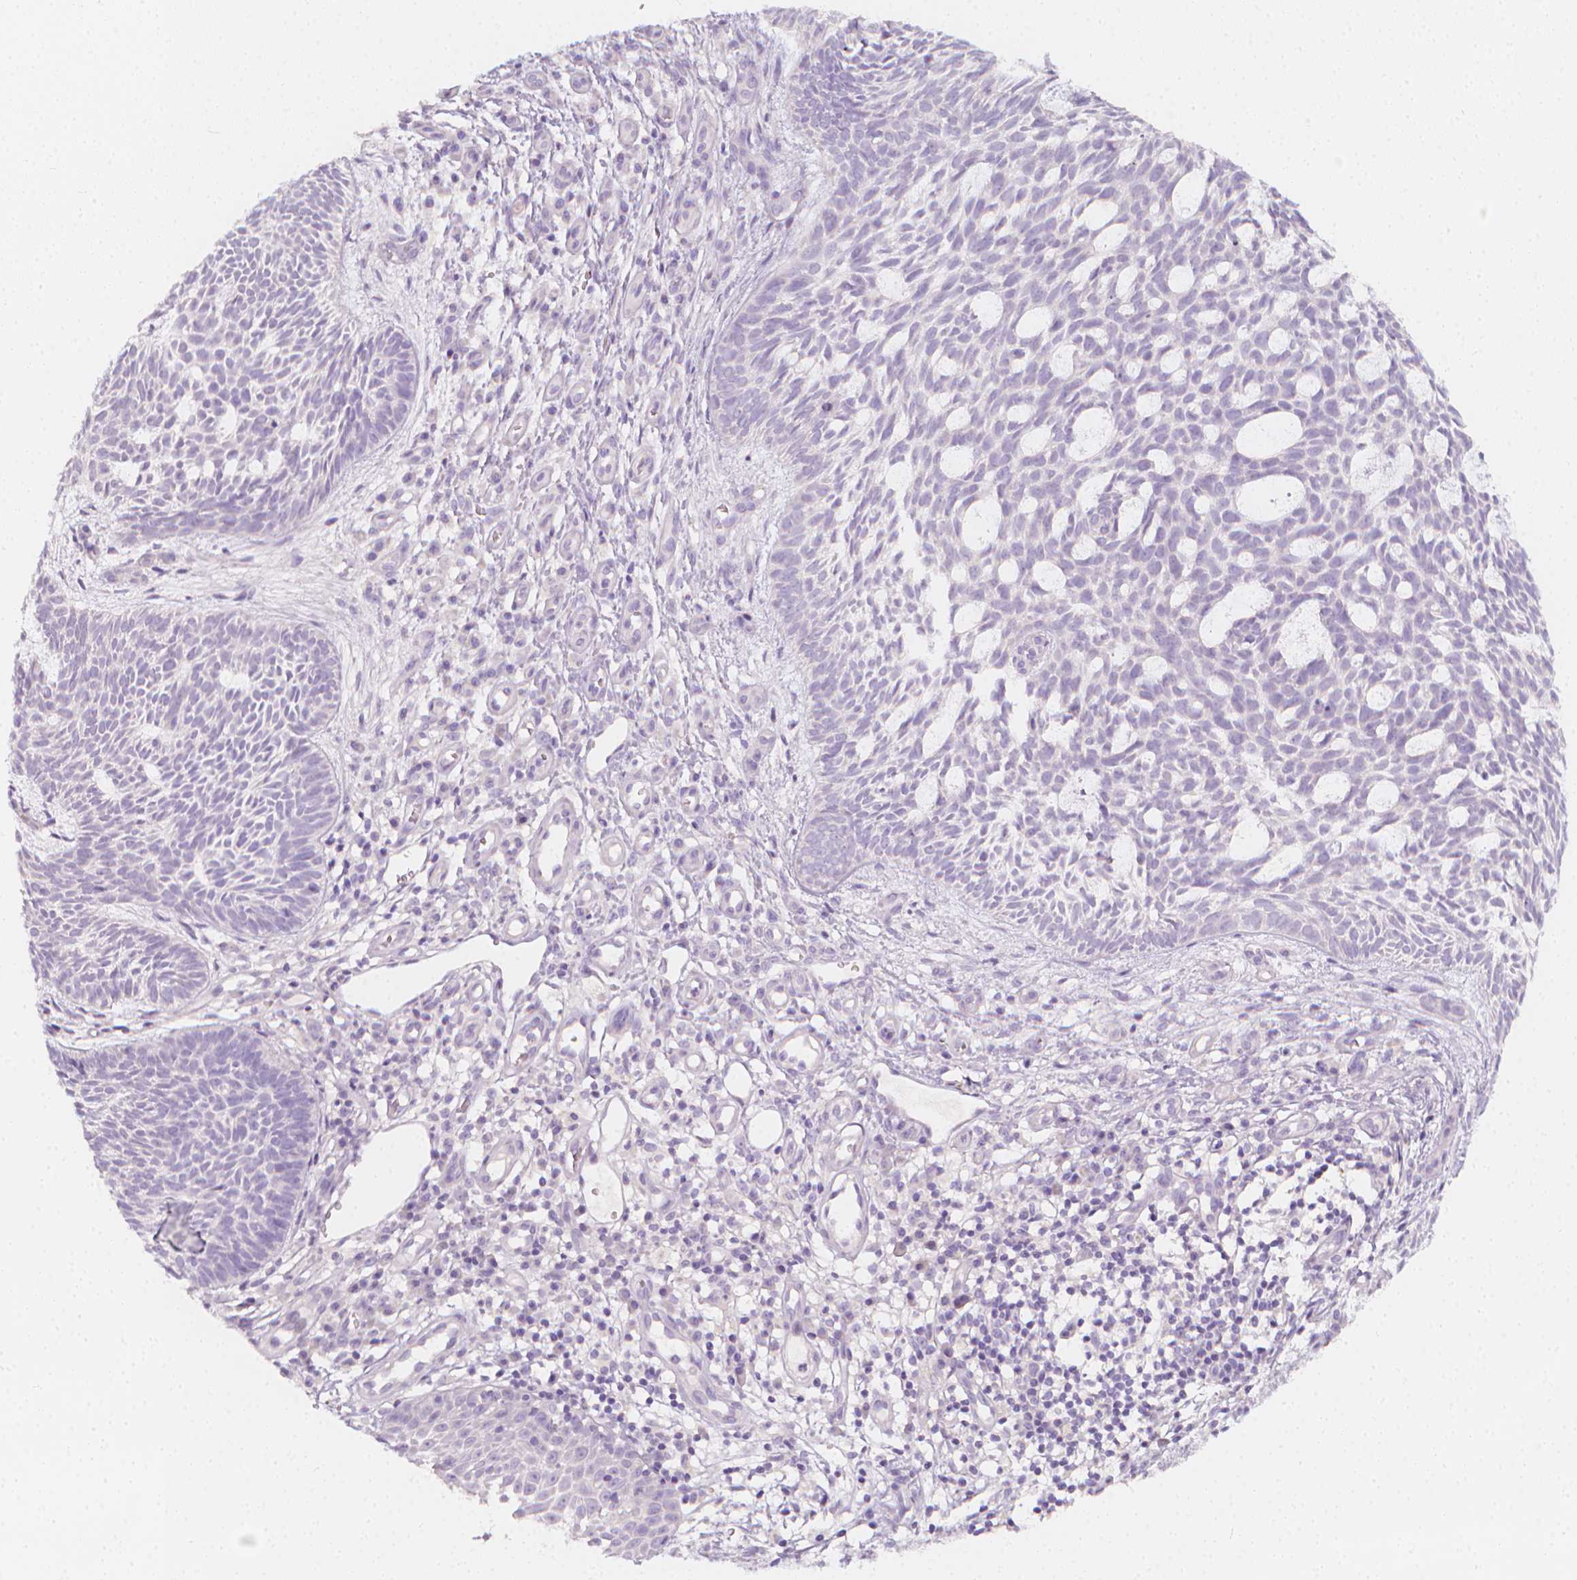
{"staining": {"intensity": "negative", "quantity": "none", "location": "none"}, "tissue": "skin cancer", "cell_type": "Tumor cells", "image_type": "cancer", "snomed": [{"axis": "morphology", "description": "Basal cell carcinoma"}, {"axis": "topography", "description": "Skin"}], "caption": "There is no significant expression in tumor cells of skin cancer (basal cell carcinoma).", "gene": "RBFOX1", "patient": {"sex": "male", "age": 59}}